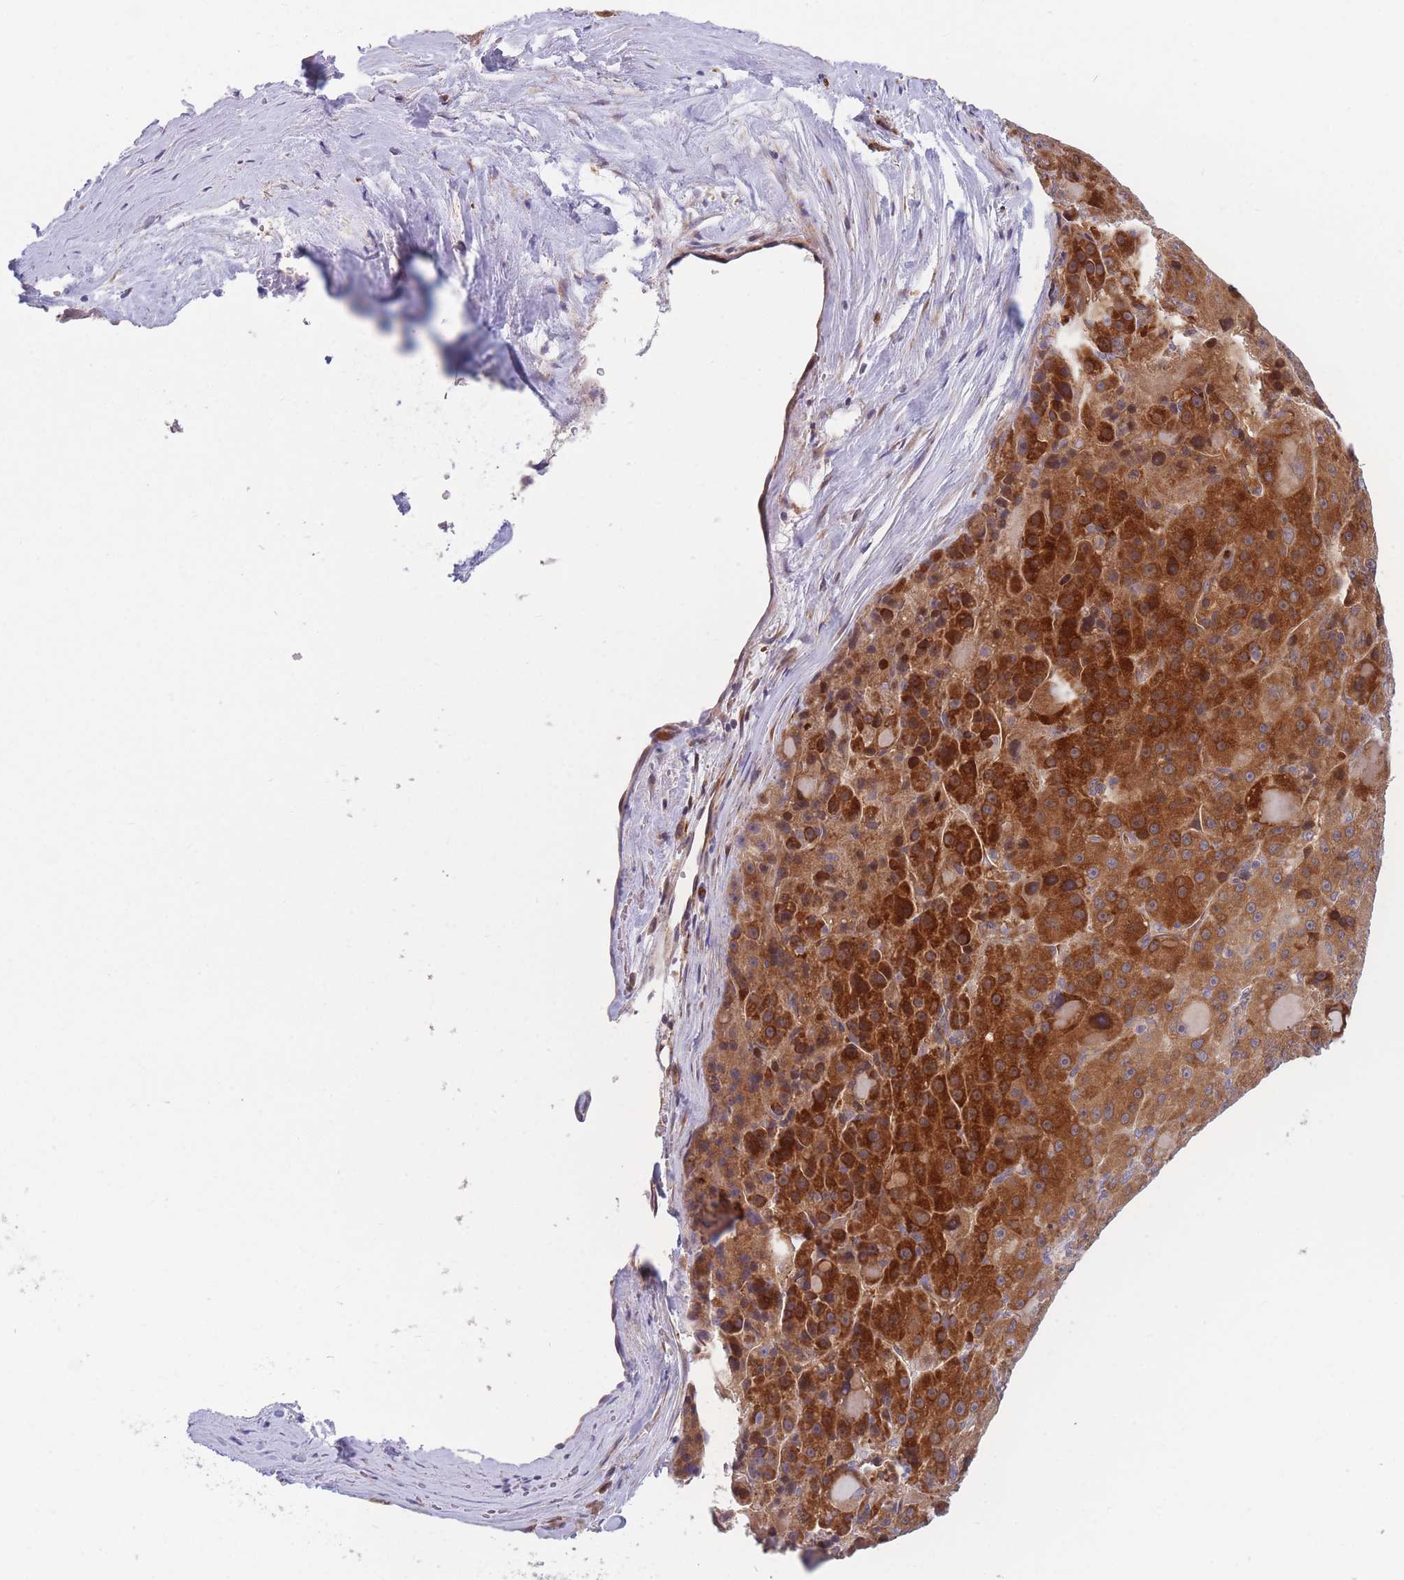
{"staining": {"intensity": "strong", "quantity": ">75%", "location": "cytoplasmic/membranous"}, "tissue": "liver cancer", "cell_type": "Tumor cells", "image_type": "cancer", "snomed": [{"axis": "morphology", "description": "Carcinoma, Hepatocellular, NOS"}, {"axis": "topography", "description": "Liver"}], "caption": "Brown immunohistochemical staining in human liver hepatocellular carcinoma exhibits strong cytoplasmic/membranous positivity in approximately >75% of tumor cells.", "gene": "TMEM131L", "patient": {"sex": "male", "age": 76}}